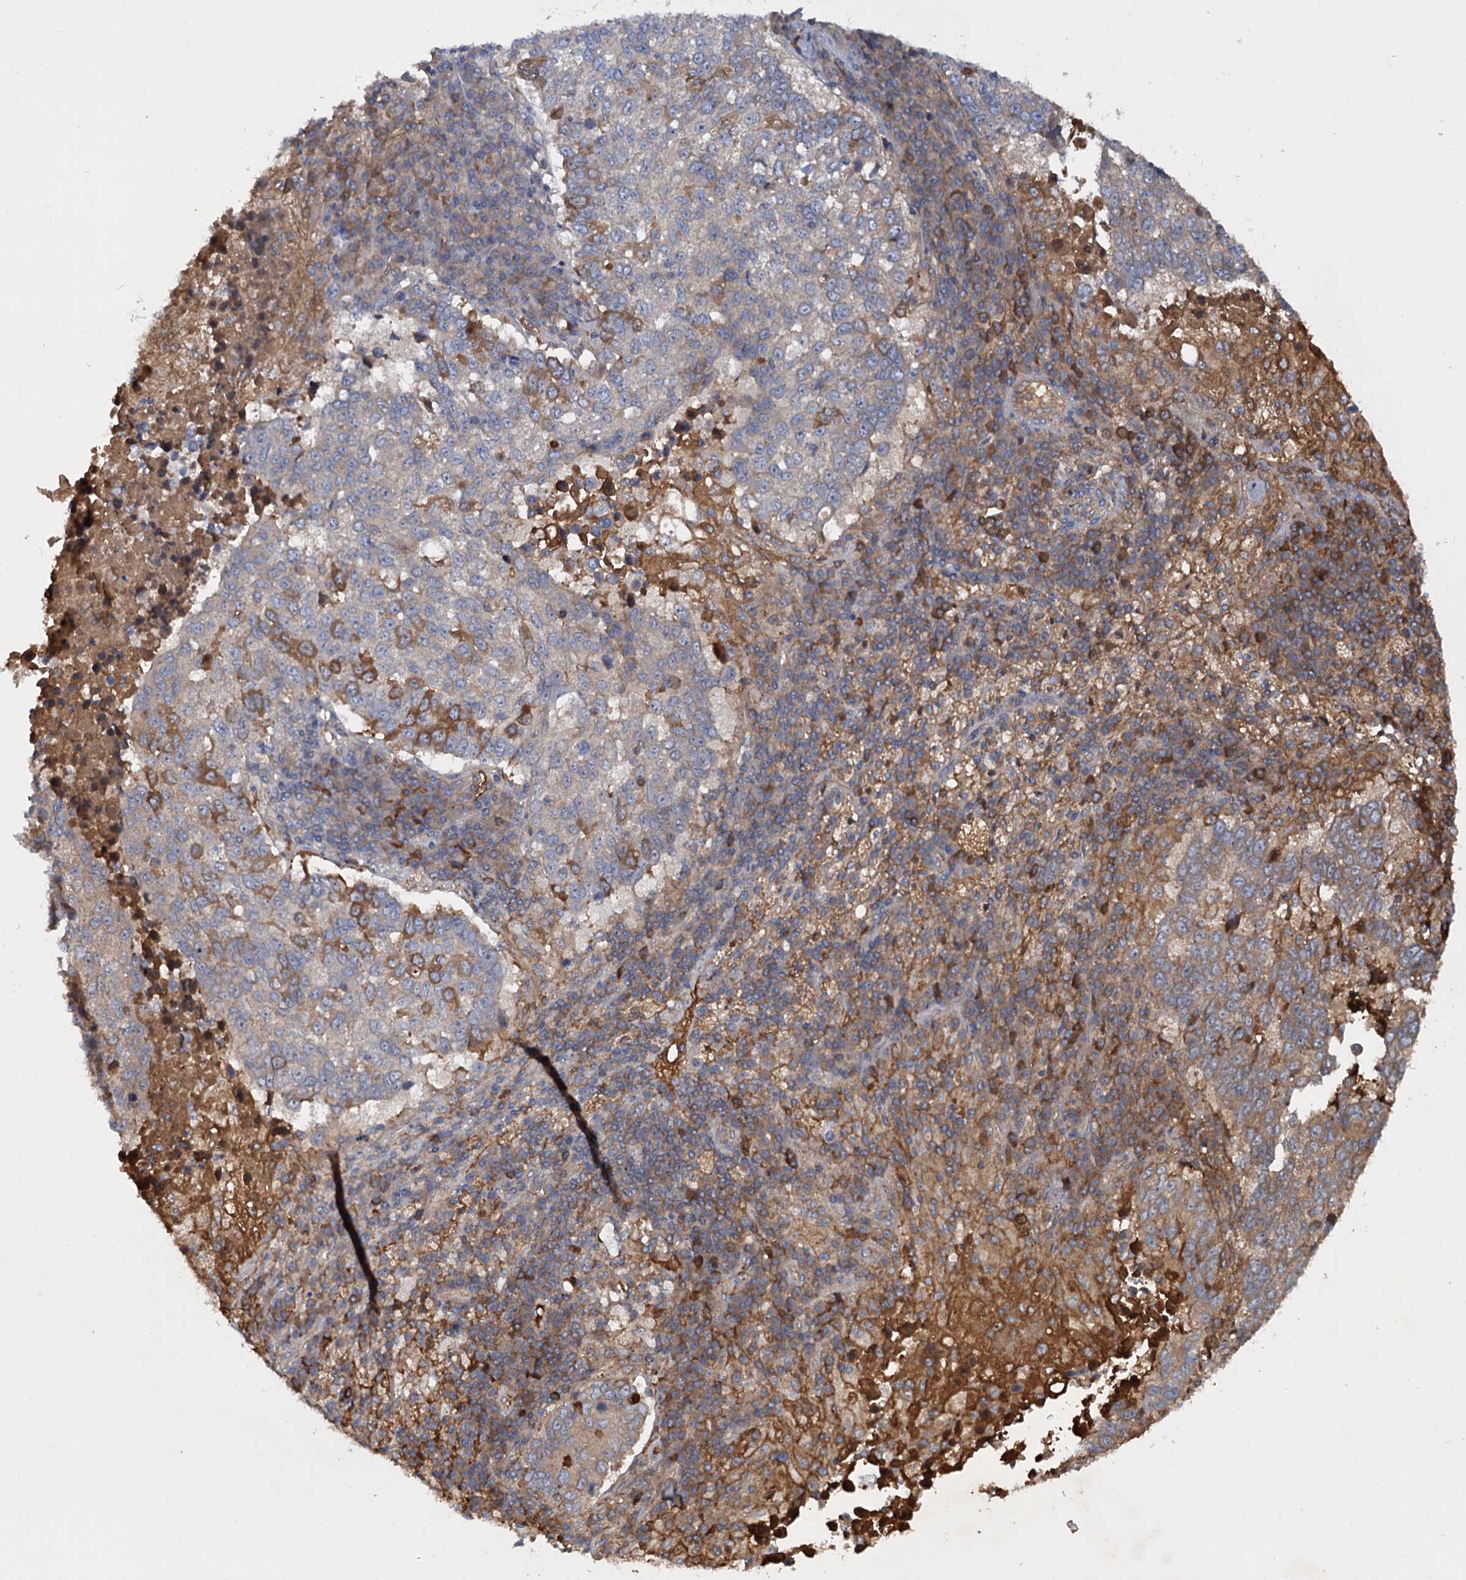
{"staining": {"intensity": "moderate", "quantity": "25%-75%", "location": "cytoplasmic/membranous"}, "tissue": "lung cancer", "cell_type": "Tumor cells", "image_type": "cancer", "snomed": [{"axis": "morphology", "description": "Squamous cell carcinoma, NOS"}, {"axis": "topography", "description": "Lung"}], "caption": "Lung squamous cell carcinoma stained with a protein marker reveals moderate staining in tumor cells.", "gene": "CHRD", "patient": {"sex": "male", "age": 73}}